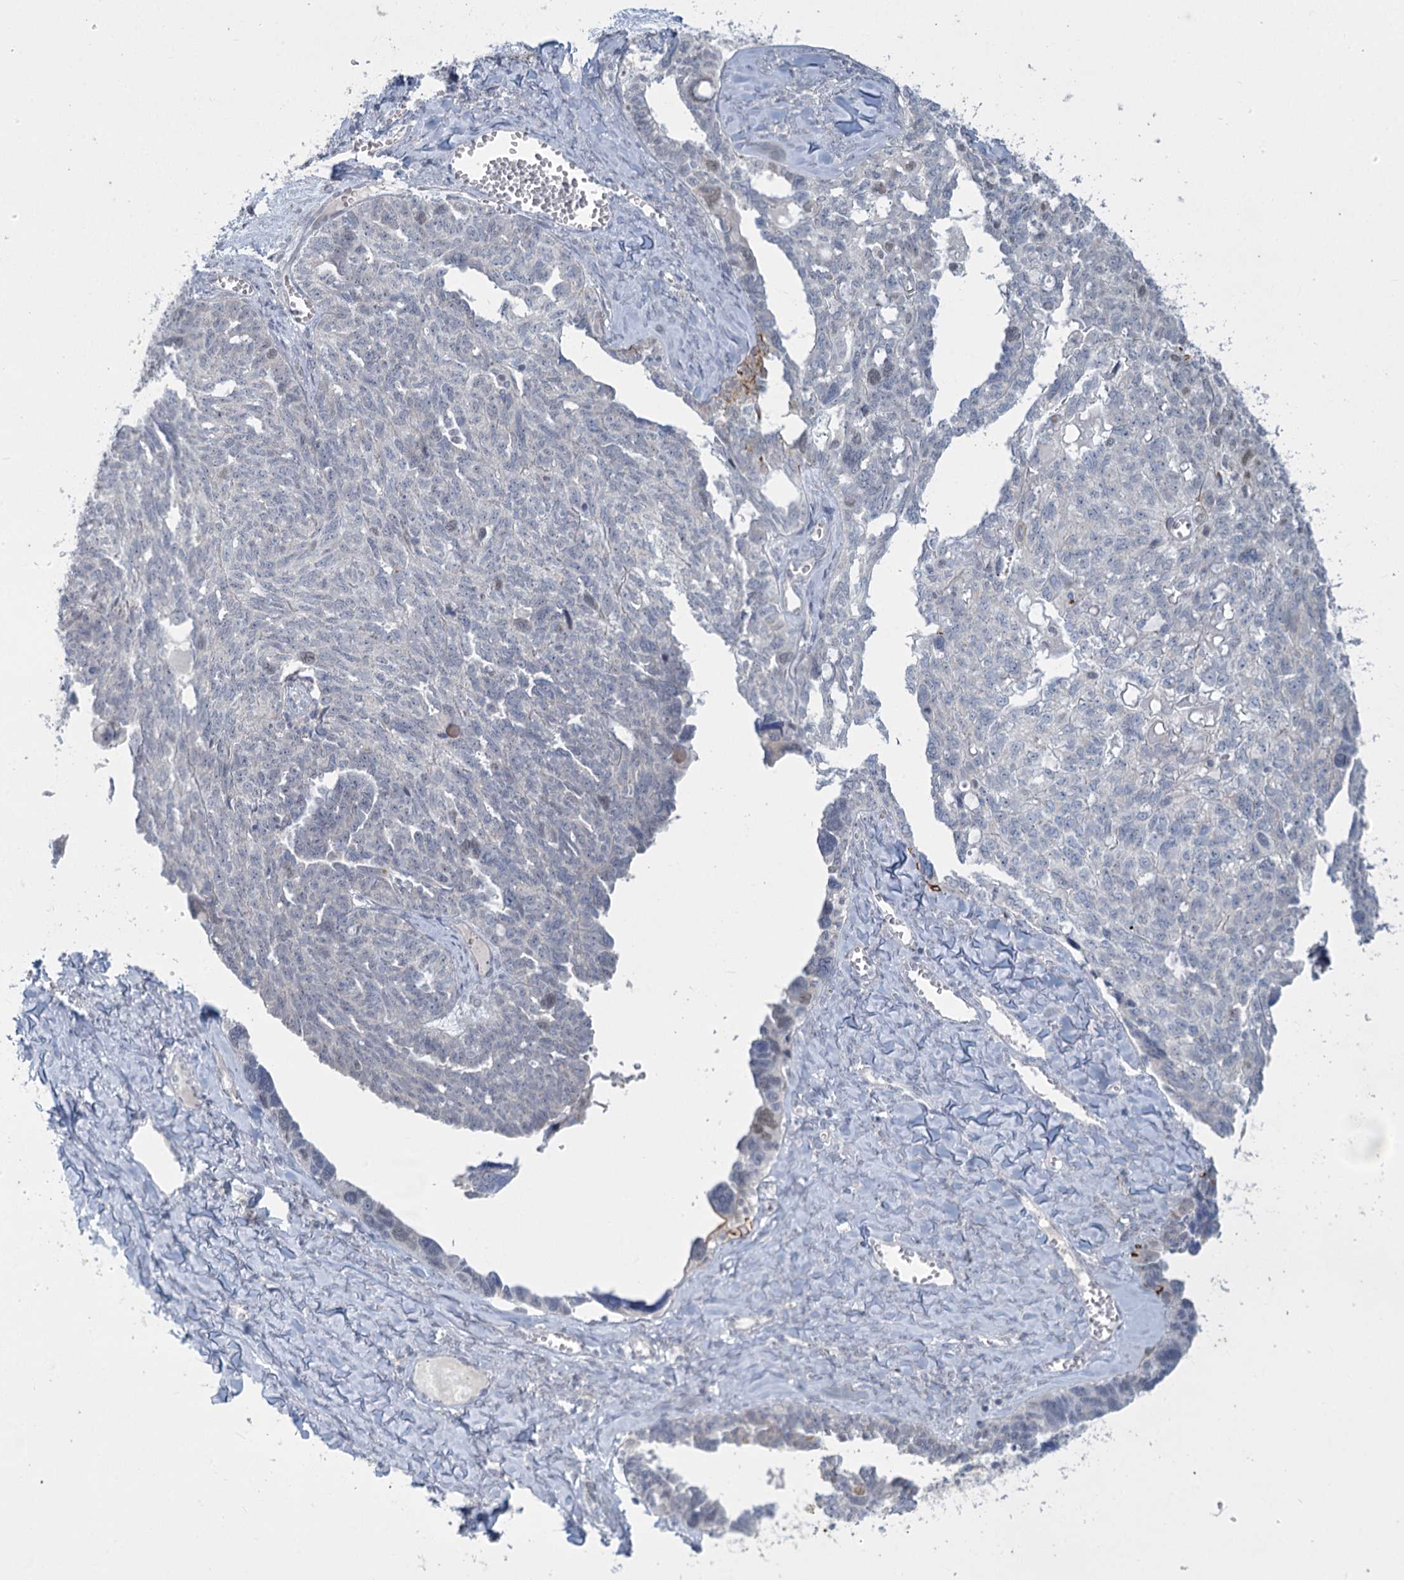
{"staining": {"intensity": "negative", "quantity": "none", "location": "none"}, "tissue": "ovarian cancer", "cell_type": "Tumor cells", "image_type": "cancer", "snomed": [{"axis": "morphology", "description": "Cystadenocarcinoma, serous, NOS"}, {"axis": "topography", "description": "Ovary"}], "caption": "IHC micrograph of human ovarian serous cystadenocarcinoma stained for a protein (brown), which reveals no expression in tumor cells.", "gene": "ABITRAM", "patient": {"sex": "female", "age": 79}}